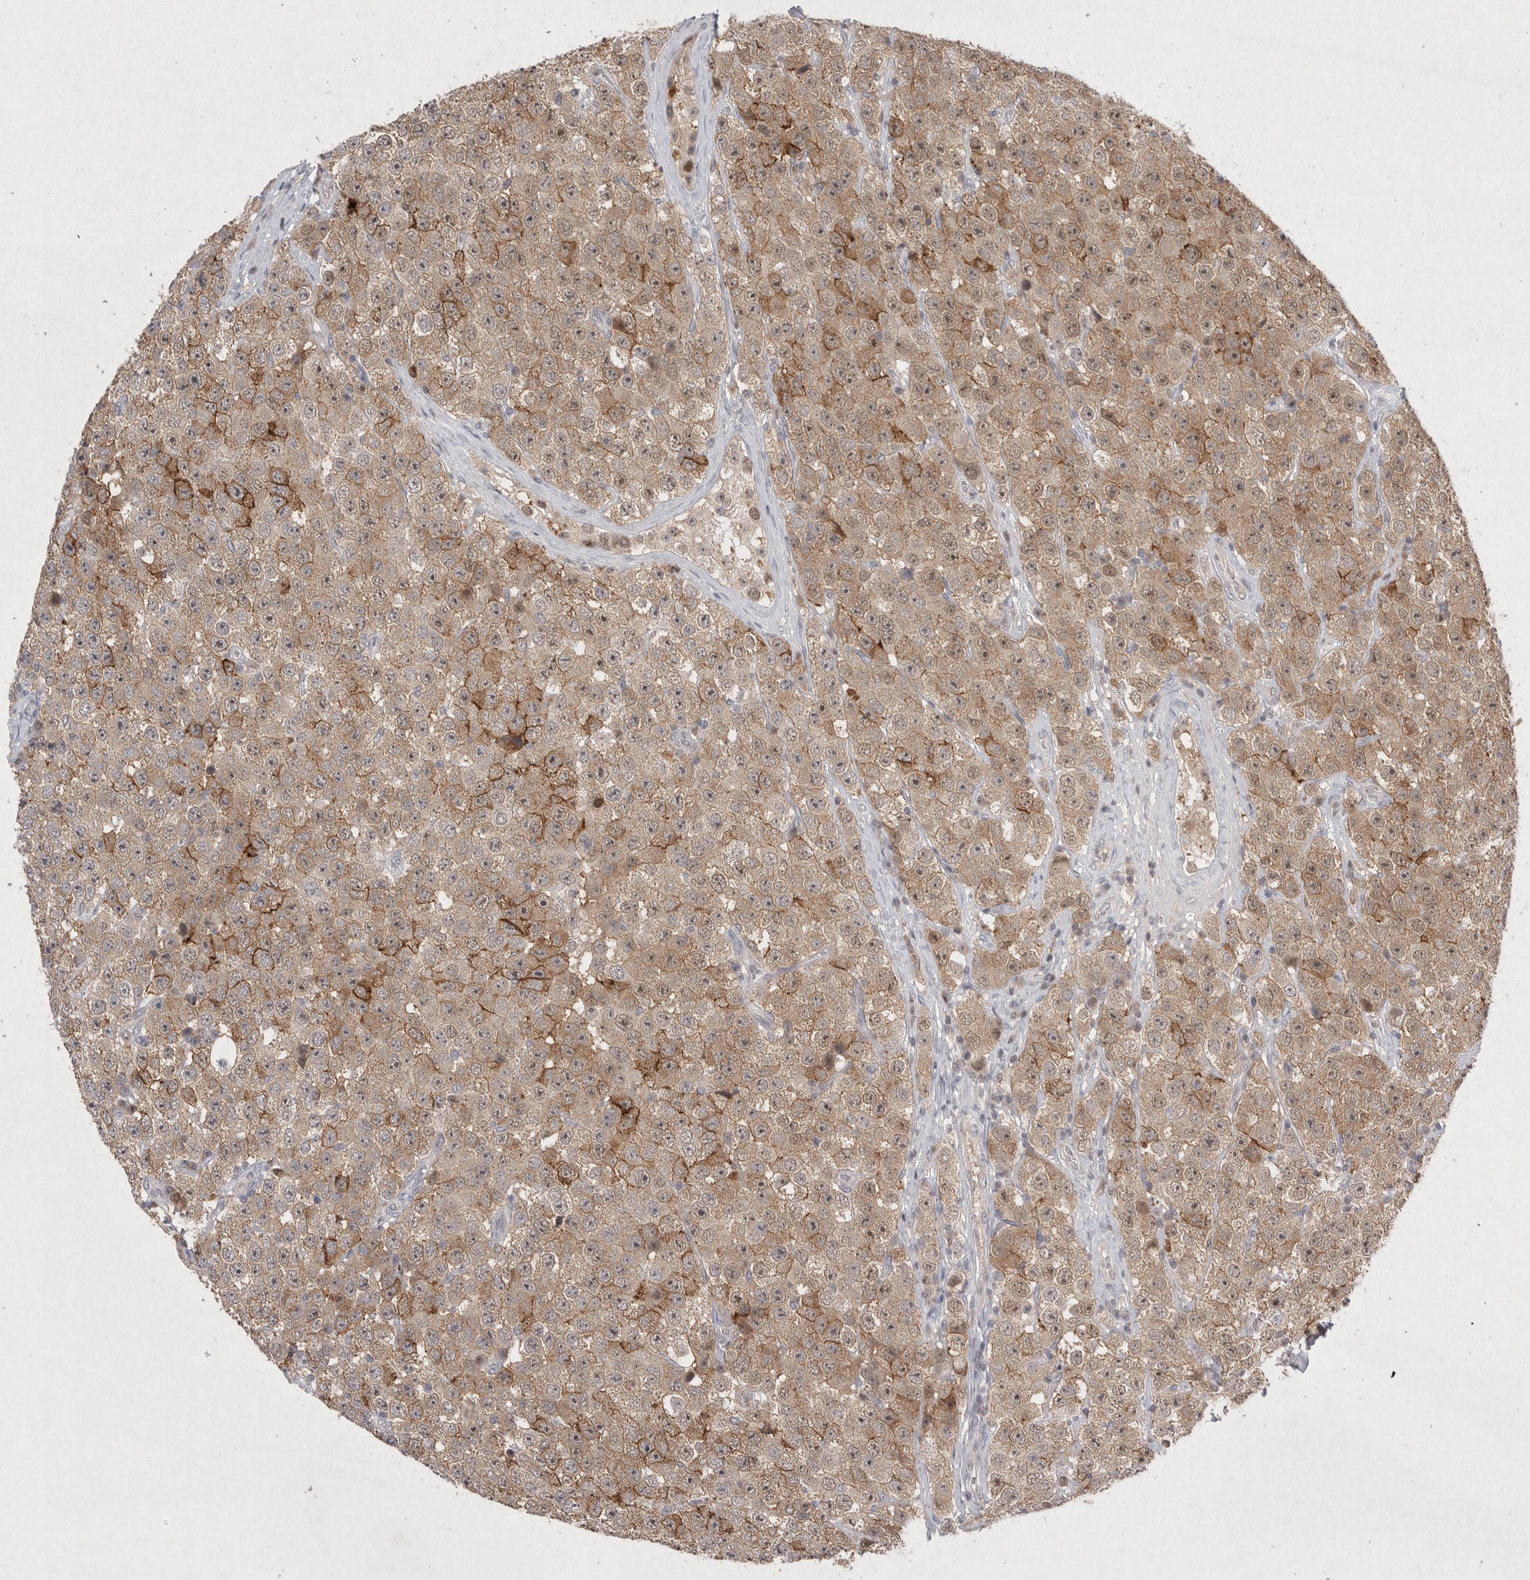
{"staining": {"intensity": "moderate", "quantity": "25%-75%", "location": "cytoplasmic/membranous"}, "tissue": "testis cancer", "cell_type": "Tumor cells", "image_type": "cancer", "snomed": [{"axis": "morphology", "description": "Seminoma, NOS"}, {"axis": "morphology", "description": "Carcinoma, Embryonal, NOS"}, {"axis": "topography", "description": "Testis"}], "caption": "Testis embryonal carcinoma stained with DAB (3,3'-diaminobenzidine) immunohistochemistry reveals medium levels of moderate cytoplasmic/membranous expression in about 25%-75% of tumor cells. The staining is performed using DAB (3,3'-diaminobenzidine) brown chromogen to label protein expression. The nuclei are counter-stained blue using hematoxylin.", "gene": "HUS1", "patient": {"sex": "male", "age": 28}}